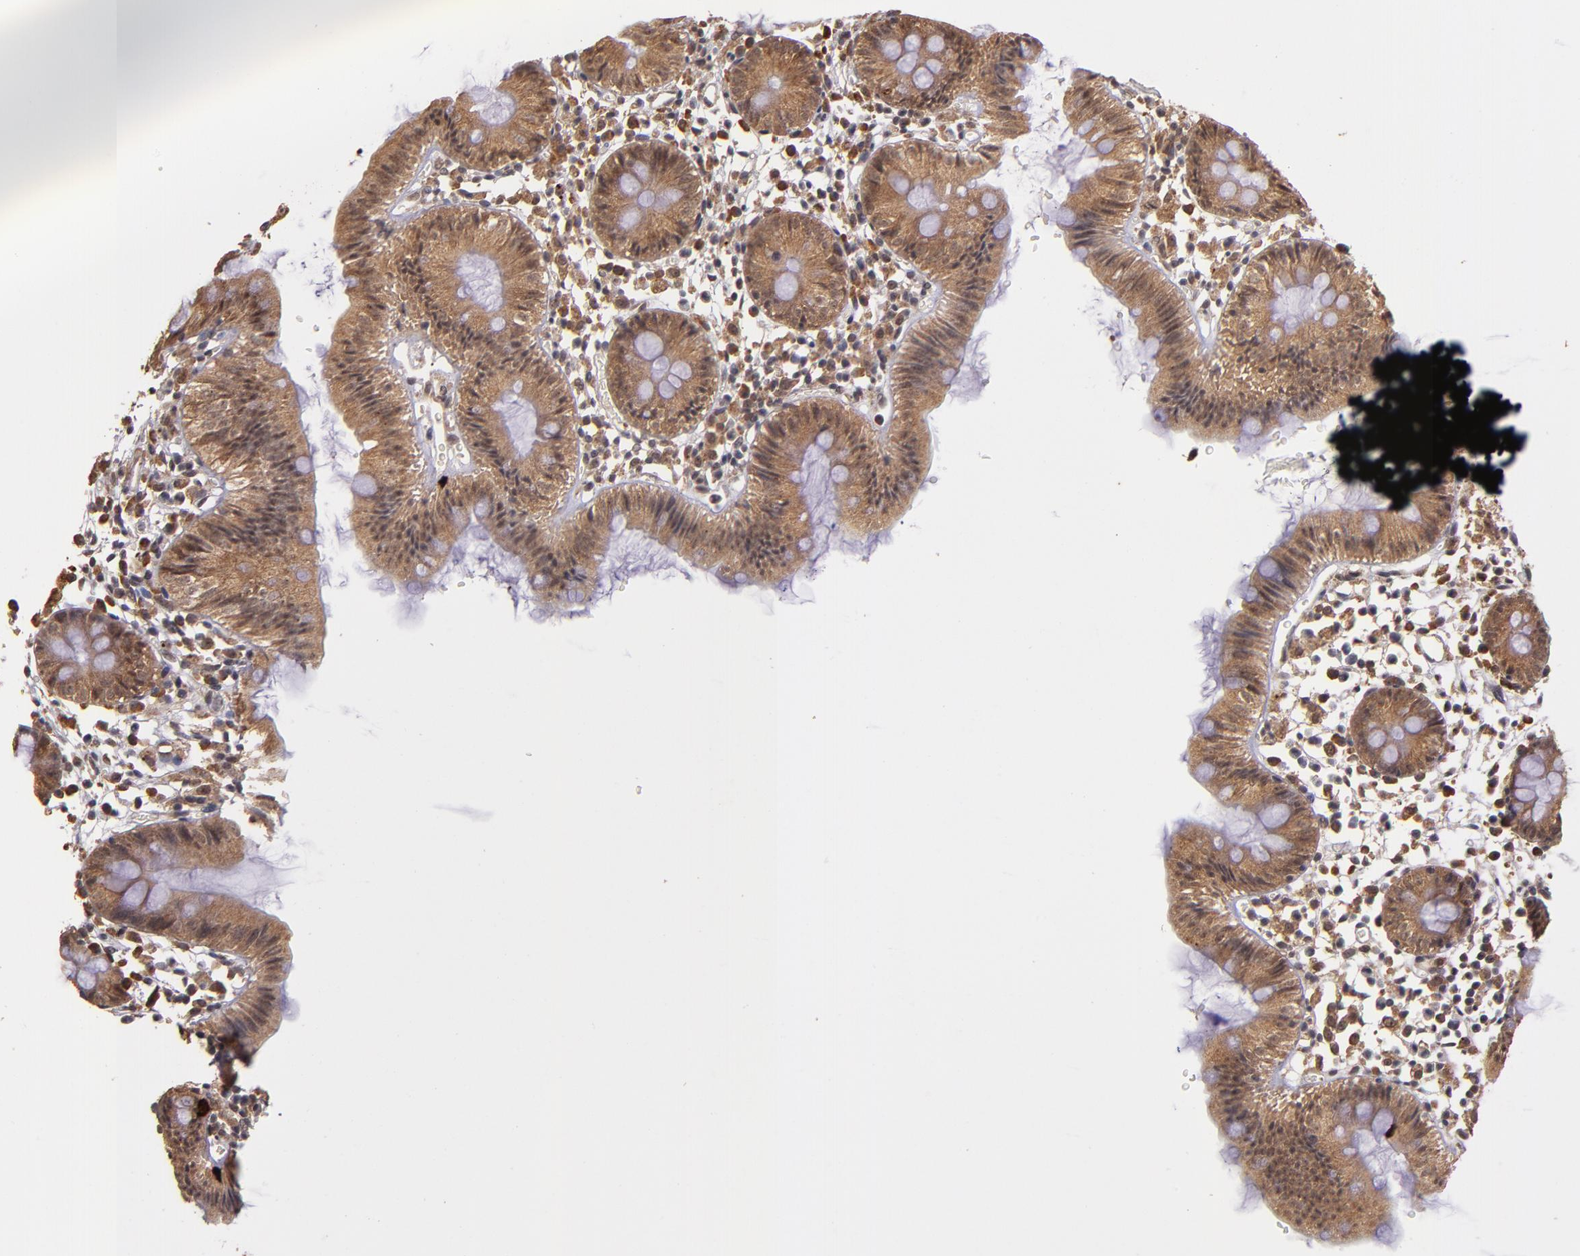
{"staining": {"intensity": "negative", "quantity": "none", "location": "none"}, "tissue": "colon", "cell_type": "Endothelial cells", "image_type": "normal", "snomed": [{"axis": "morphology", "description": "Normal tissue, NOS"}, {"axis": "topography", "description": "Colon"}], "caption": "DAB (3,3'-diaminobenzidine) immunohistochemical staining of unremarkable human colon shows no significant positivity in endothelial cells.", "gene": "RIOK3", "patient": {"sex": "male", "age": 14}}